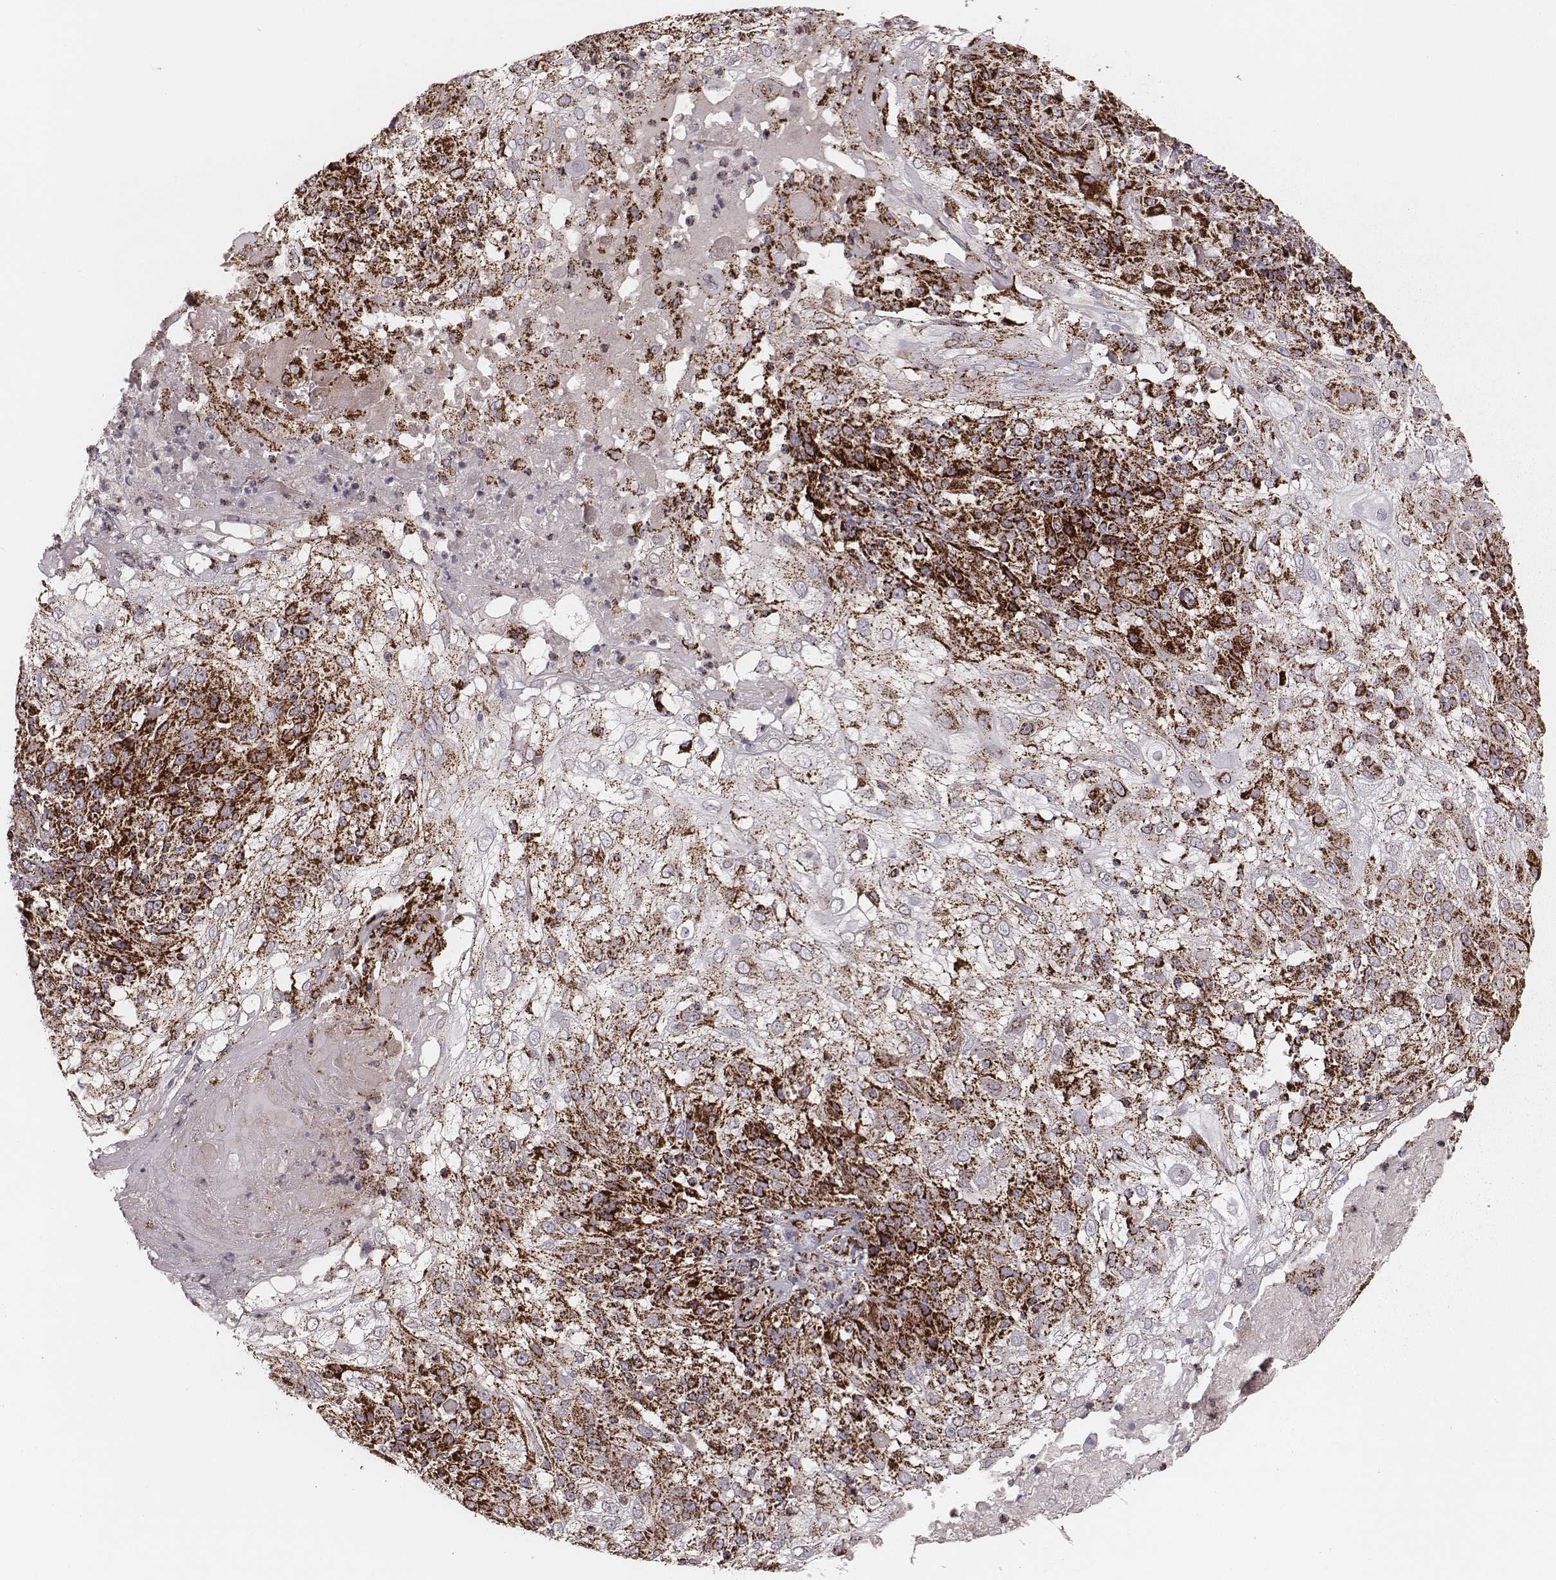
{"staining": {"intensity": "strong", "quantity": ">75%", "location": "cytoplasmic/membranous"}, "tissue": "skin cancer", "cell_type": "Tumor cells", "image_type": "cancer", "snomed": [{"axis": "morphology", "description": "Normal tissue, NOS"}, {"axis": "morphology", "description": "Squamous cell carcinoma, NOS"}, {"axis": "topography", "description": "Skin"}], "caption": "Protein staining reveals strong cytoplasmic/membranous expression in about >75% of tumor cells in skin cancer (squamous cell carcinoma).", "gene": "TUFM", "patient": {"sex": "female", "age": 83}}